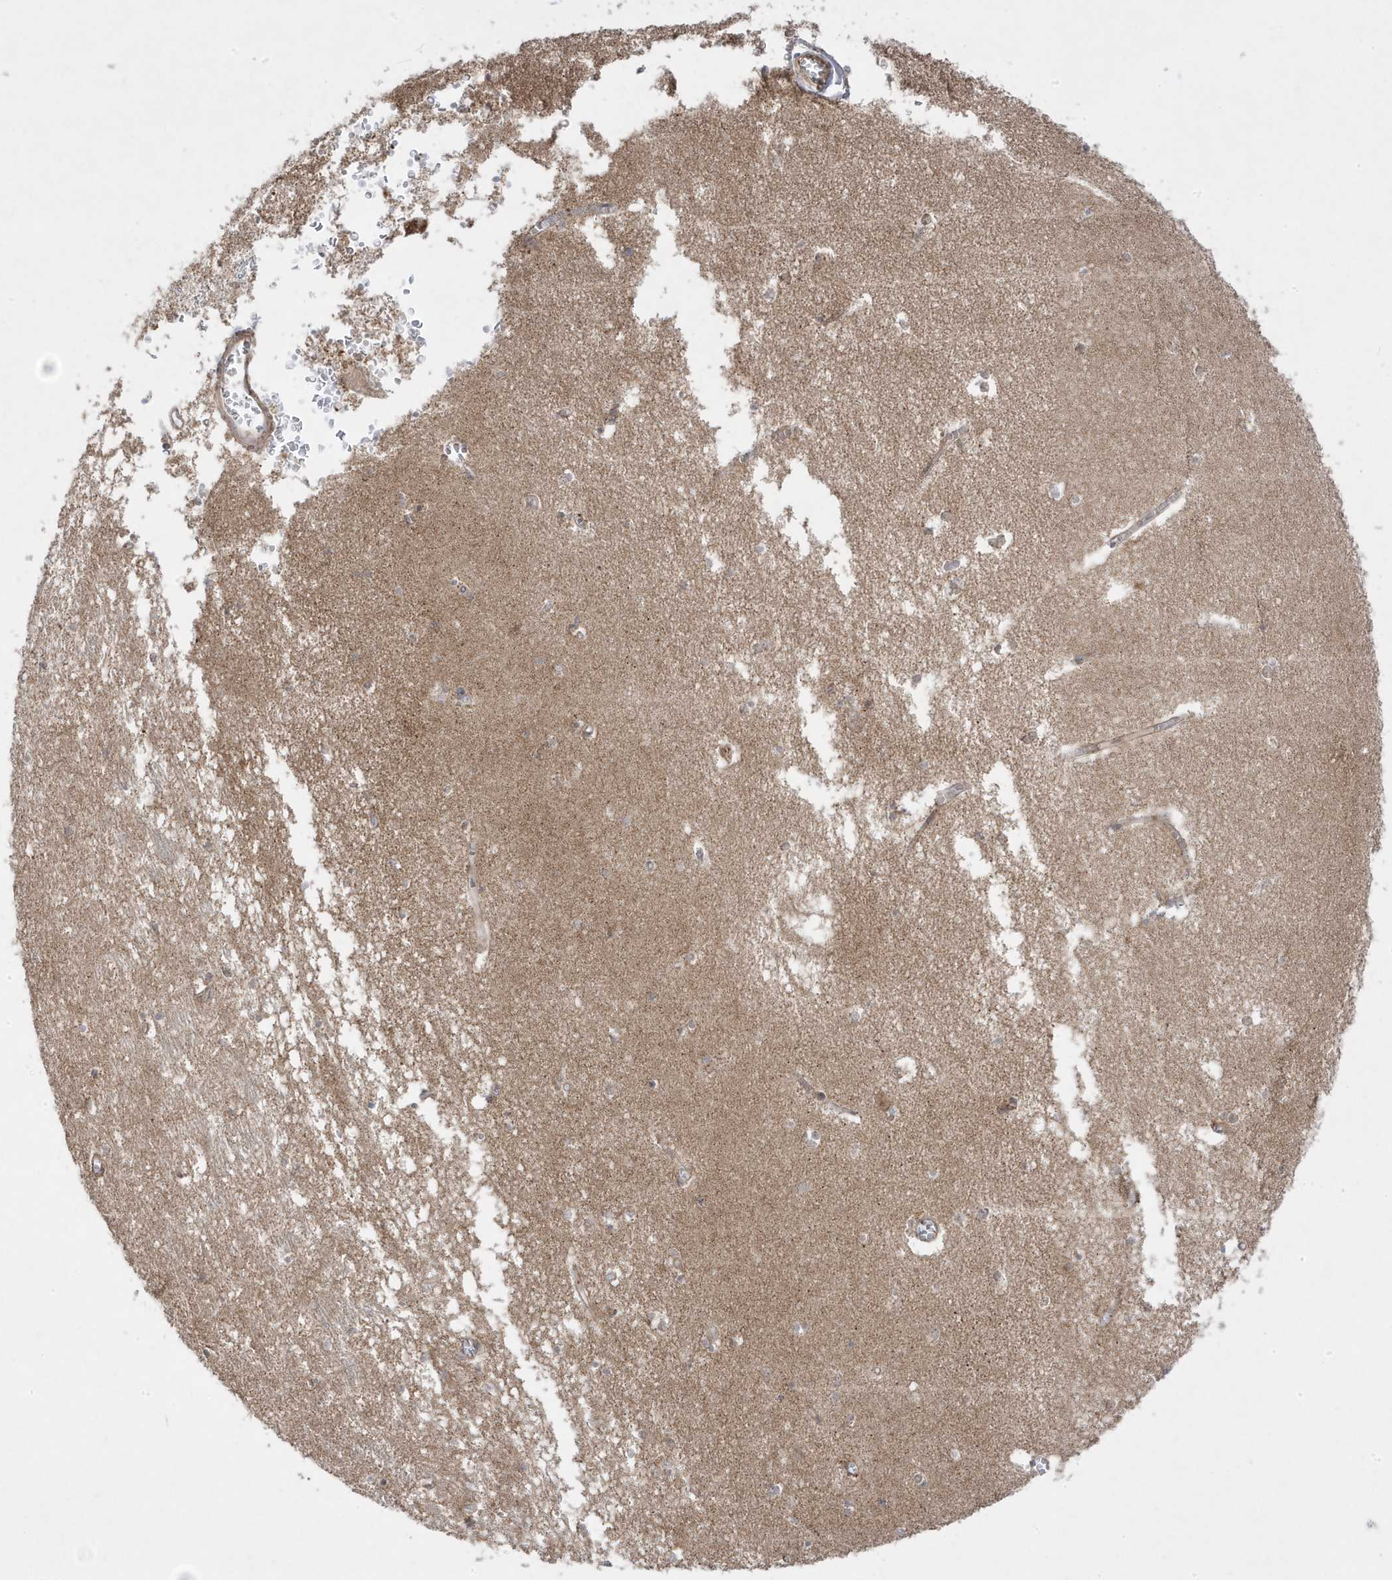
{"staining": {"intensity": "weak", "quantity": "25%-75%", "location": "cytoplasmic/membranous"}, "tissue": "hippocampus", "cell_type": "Glial cells", "image_type": "normal", "snomed": [{"axis": "morphology", "description": "Normal tissue, NOS"}, {"axis": "topography", "description": "Hippocampus"}], "caption": "Protein staining by IHC shows weak cytoplasmic/membranous expression in about 25%-75% of glial cells in normal hippocampus.", "gene": "CLUAP1", "patient": {"sex": "male", "age": 70}}